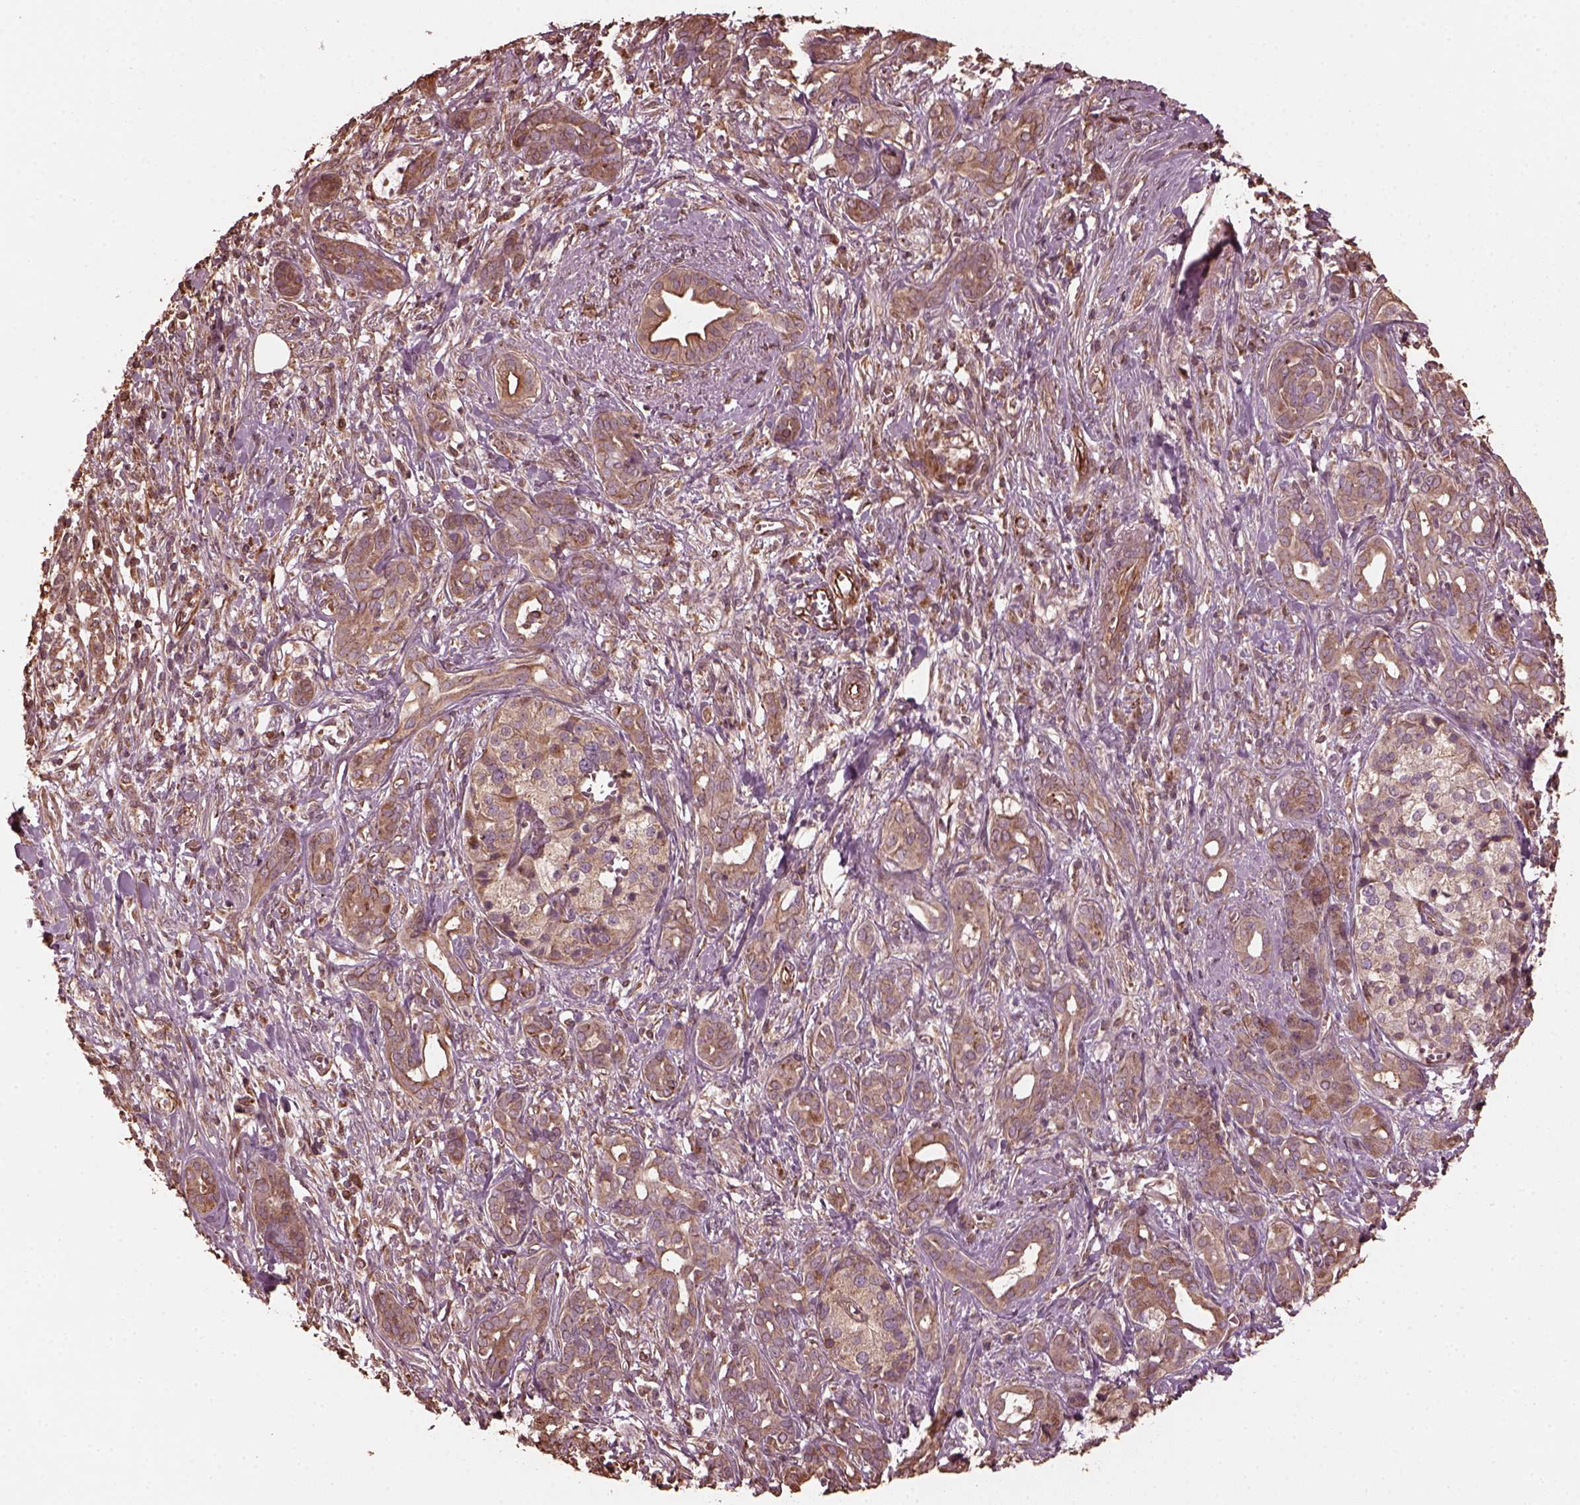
{"staining": {"intensity": "weak", "quantity": "<25%", "location": "cytoplasmic/membranous"}, "tissue": "pancreatic cancer", "cell_type": "Tumor cells", "image_type": "cancer", "snomed": [{"axis": "morphology", "description": "Adenocarcinoma, NOS"}, {"axis": "topography", "description": "Pancreas"}], "caption": "Immunohistochemistry (IHC) image of human pancreatic cancer stained for a protein (brown), which shows no staining in tumor cells.", "gene": "GTPBP1", "patient": {"sex": "male", "age": 61}}